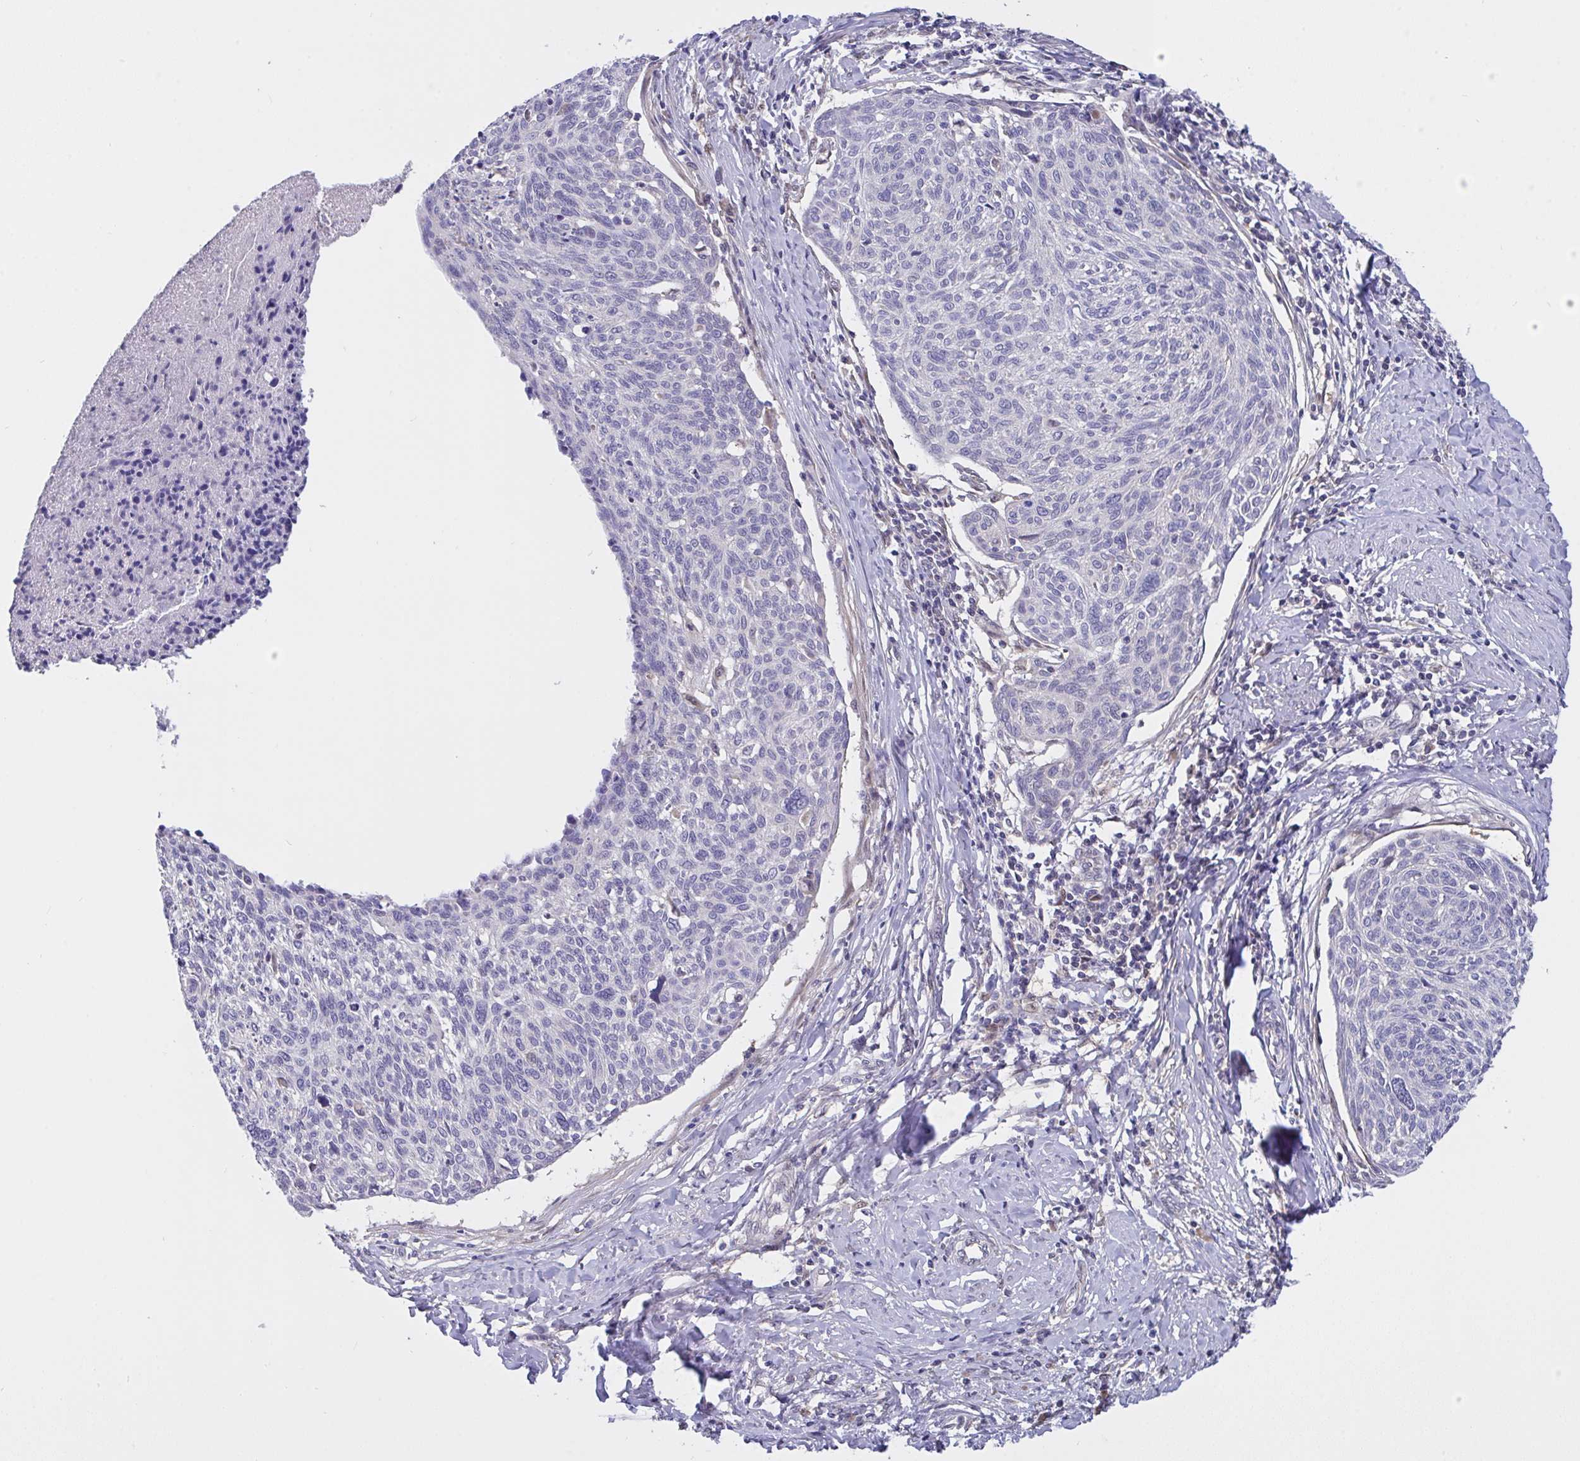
{"staining": {"intensity": "negative", "quantity": "none", "location": "none"}, "tissue": "cervical cancer", "cell_type": "Tumor cells", "image_type": "cancer", "snomed": [{"axis": "morphology", "description": "Squamous cell carcinoma, NOS"}, {"axis": "topography", "description": "Cervix"}], "caption": "Human cervical cancer (squamous cell carcinoma) stained for a protein using immunohistochemistry displays no positivity in tumor cells.", "gene": "L3HYPDH", "patient": {"sex": "female", "age": 49}}